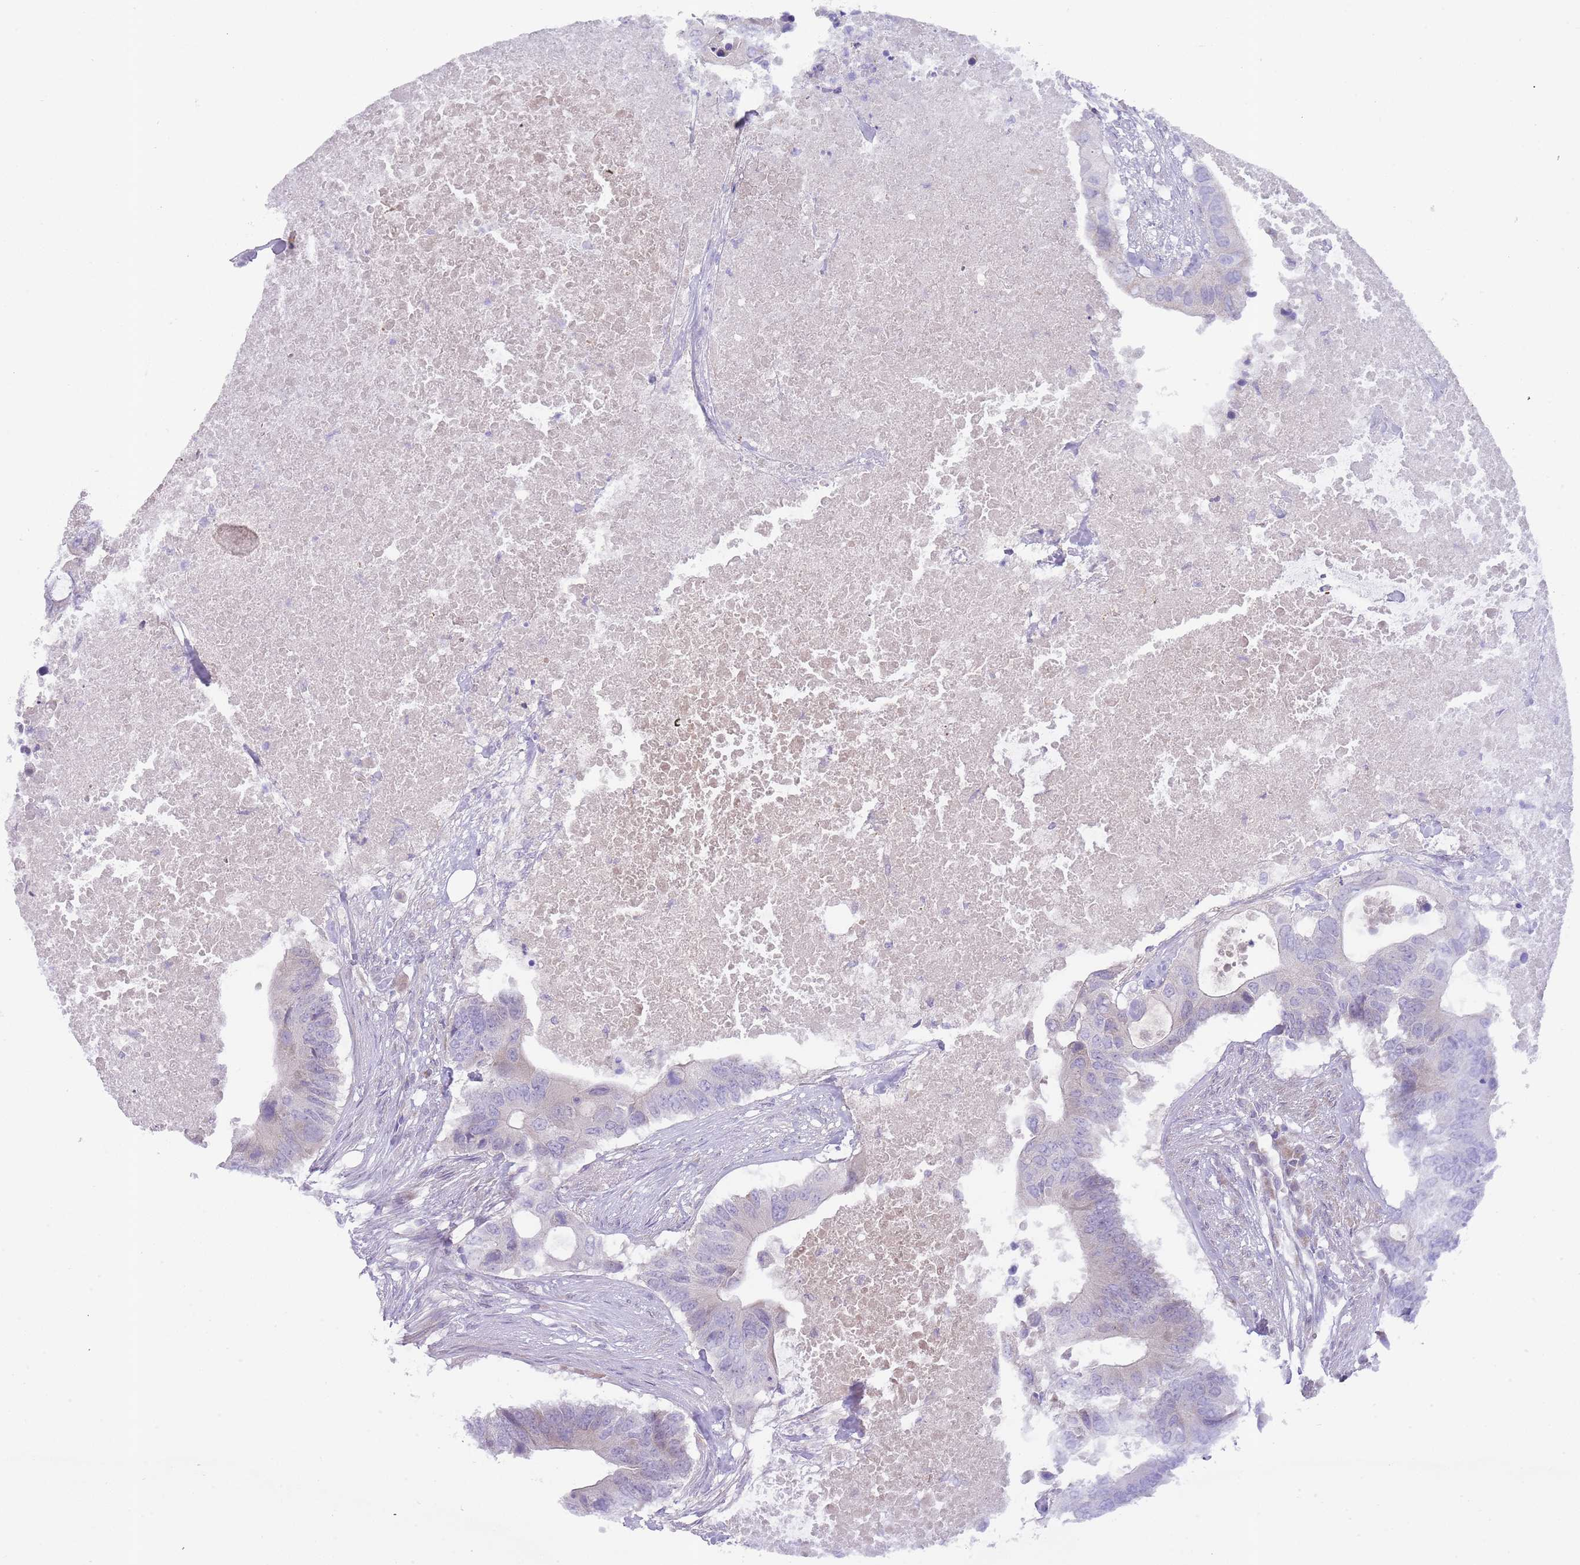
{"staining": {"intensity": "negative", "quantity": "none", "location": "none"}, "tissue": "colorectal cancer", "cell_type": "Tumor cells", "image_type": "cancer", "snomed": [{"axis": "morphology", "description": "Adenocarcinoma, NOS"}, {"axis": "topography", "description": "Colon"}], "caption": "Image shows no significant protein expression in tumor cells of colorectal adenocarcinoma. The staining was performed using DAB (3,3'-diaminobenzidine) to visualize the protein expression in brown, while the nuclei were stained in blue with hematoxylin (Magnification: 20x).", "gene": "PRAC1", "patient": {"sex": "male", "age": 71}}